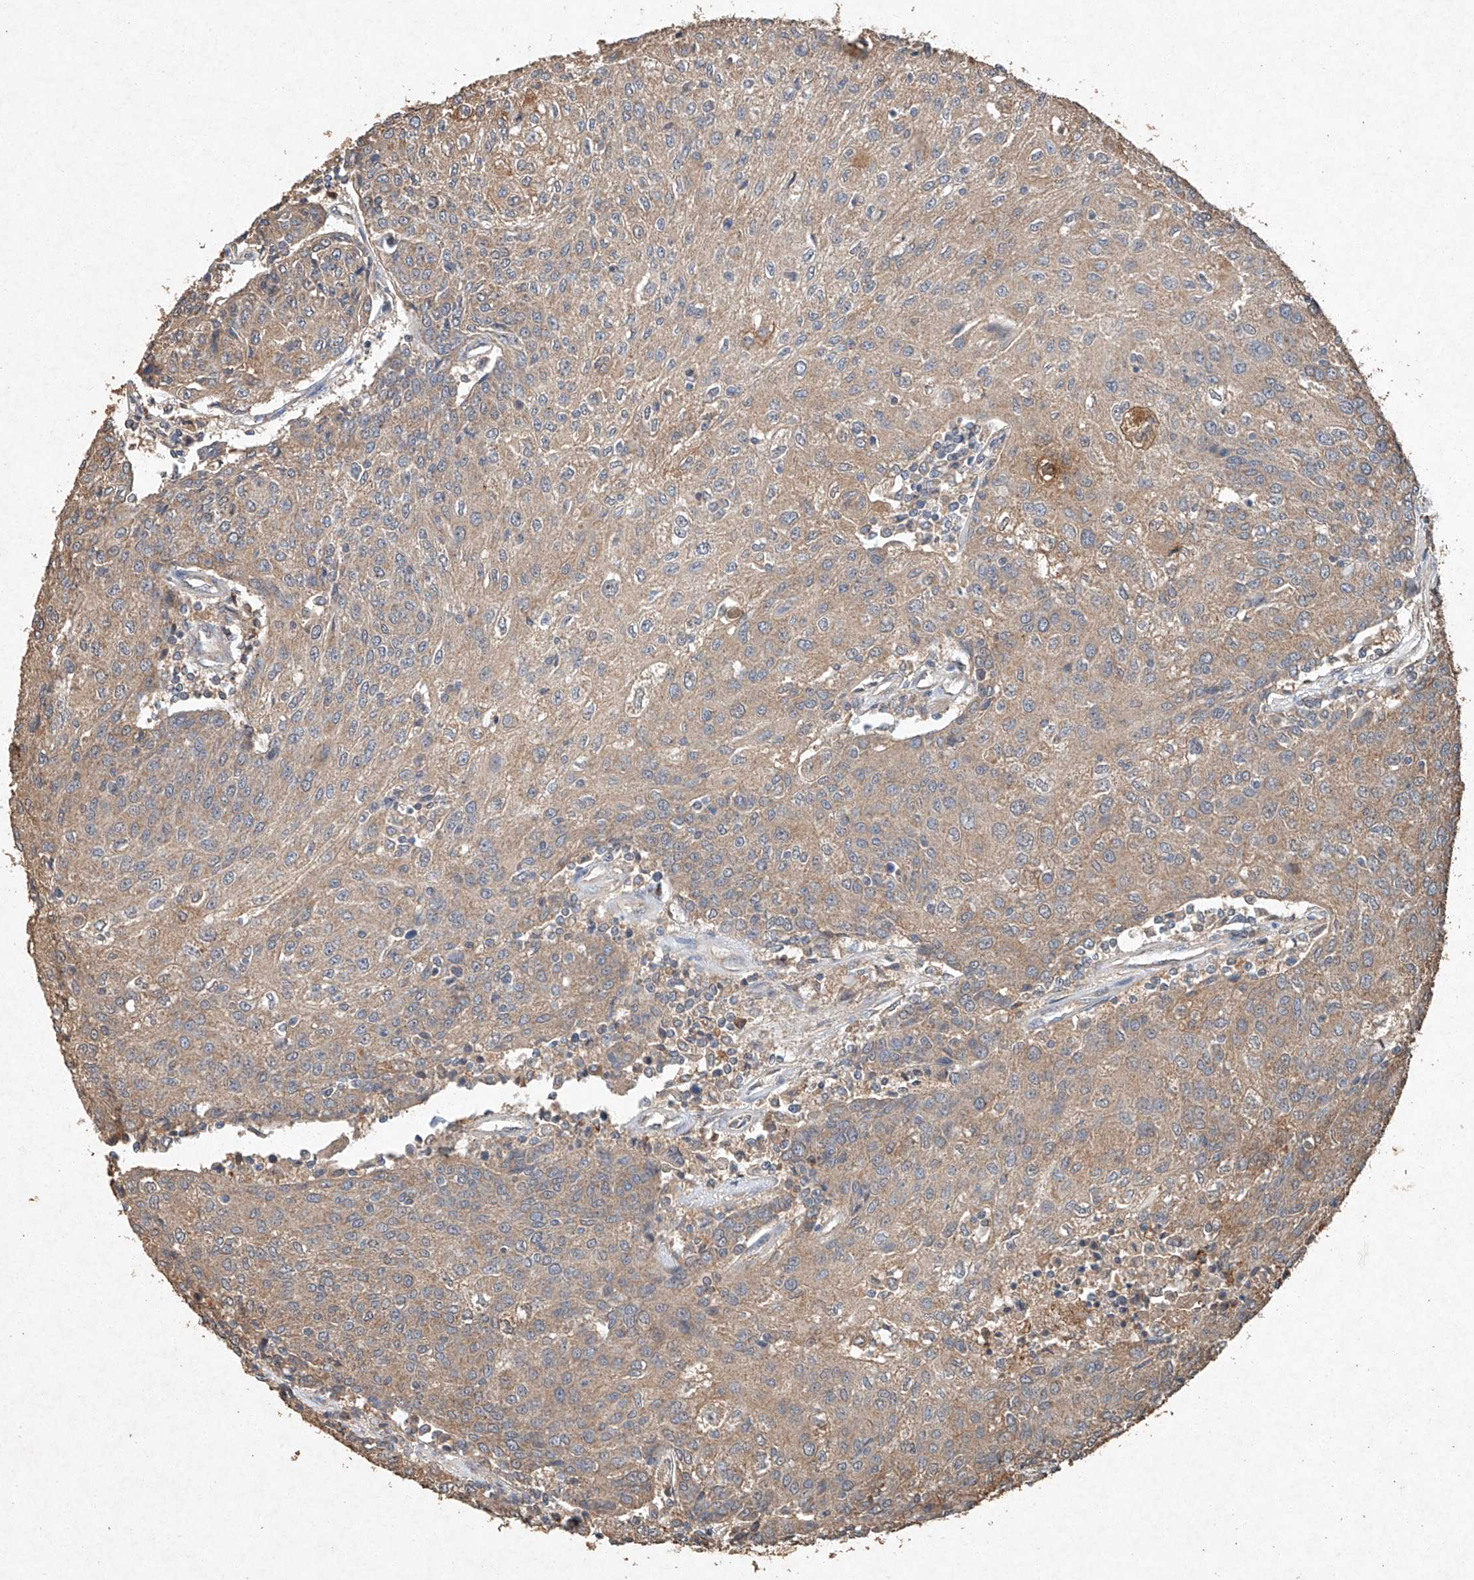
{"staining": {"intensity": "weak", "quantity": ">75%", "location": "cytoplasmic/membranous"}, "tissue": "urothelial cancer", "cell_type": "Tumor cells", "image_type": "cancer", "snomed": [{"axis": "morphology", "description": "Urothelial carcinoma, High grade"}, {"axis": "topography", "description": "Urinary bladder"}], "caption": "The histopathology image reveals a brown stain indicating the presence of a protein in the cytoplasmic/membranous of tumor cells in high-grade urothelial carcinoma.", "gene": "STK3", "patient": {"sex": "female", "age": 85}}